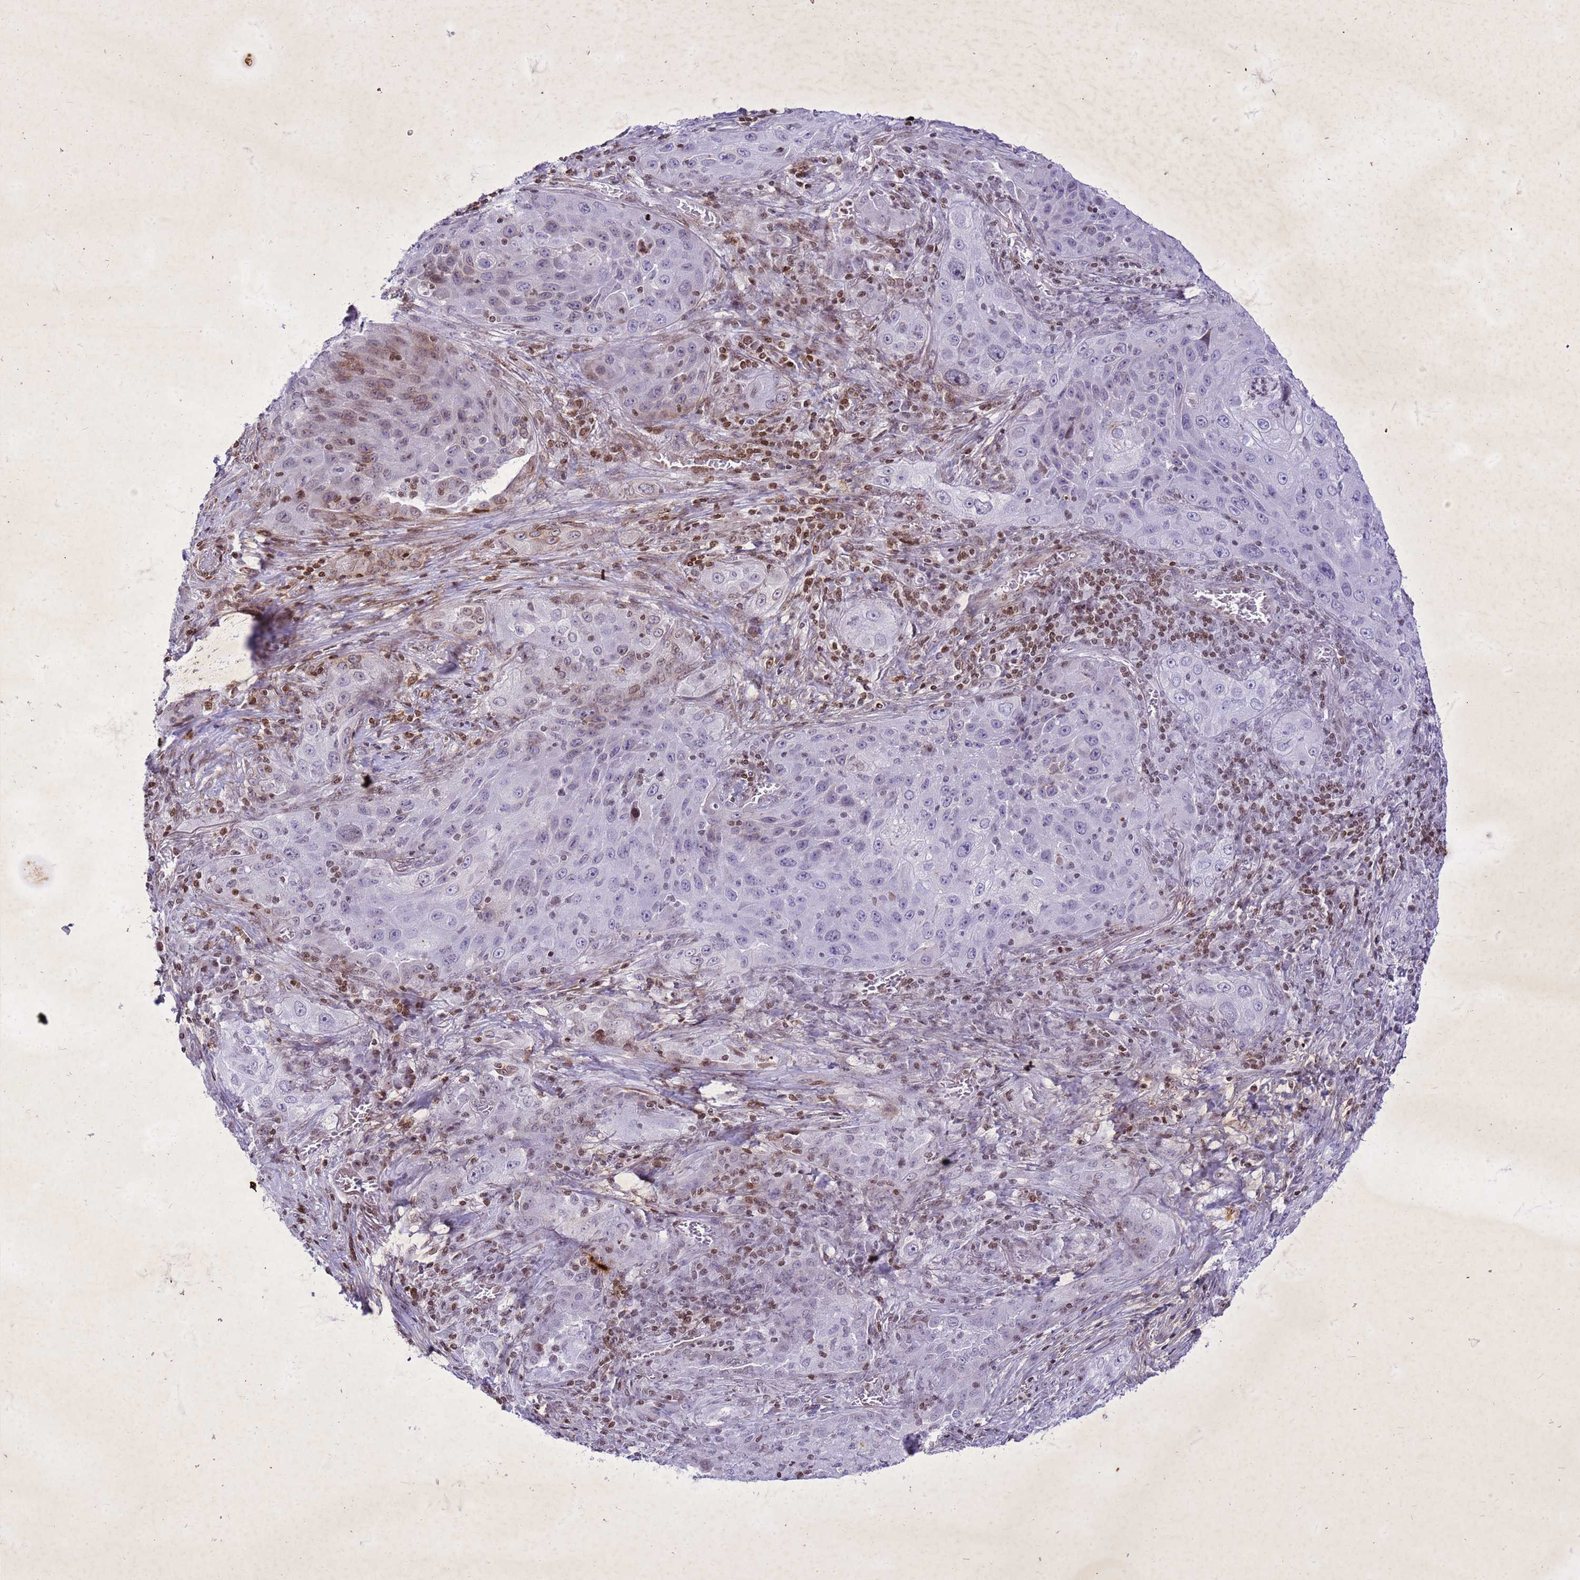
{"staining": {"intensity": "negative", "quantity": "none", "location": "none"}, "tissue": "lung cancer", "cell_type": "Tumor cells", "image_type": "cancer", "snomed": [{"axis": "morphology", "description": "Squamous cell carcinoma, NOS"}, {"axis": "topography", "description": "Lung"}], "caption": "Immunohistochemical staining of human lung cancer (squamous cell carcinoma) shows no significant expression in tumor cells.", "gene": "COPS9", "patient": {"sex": "female", "age": 69}}